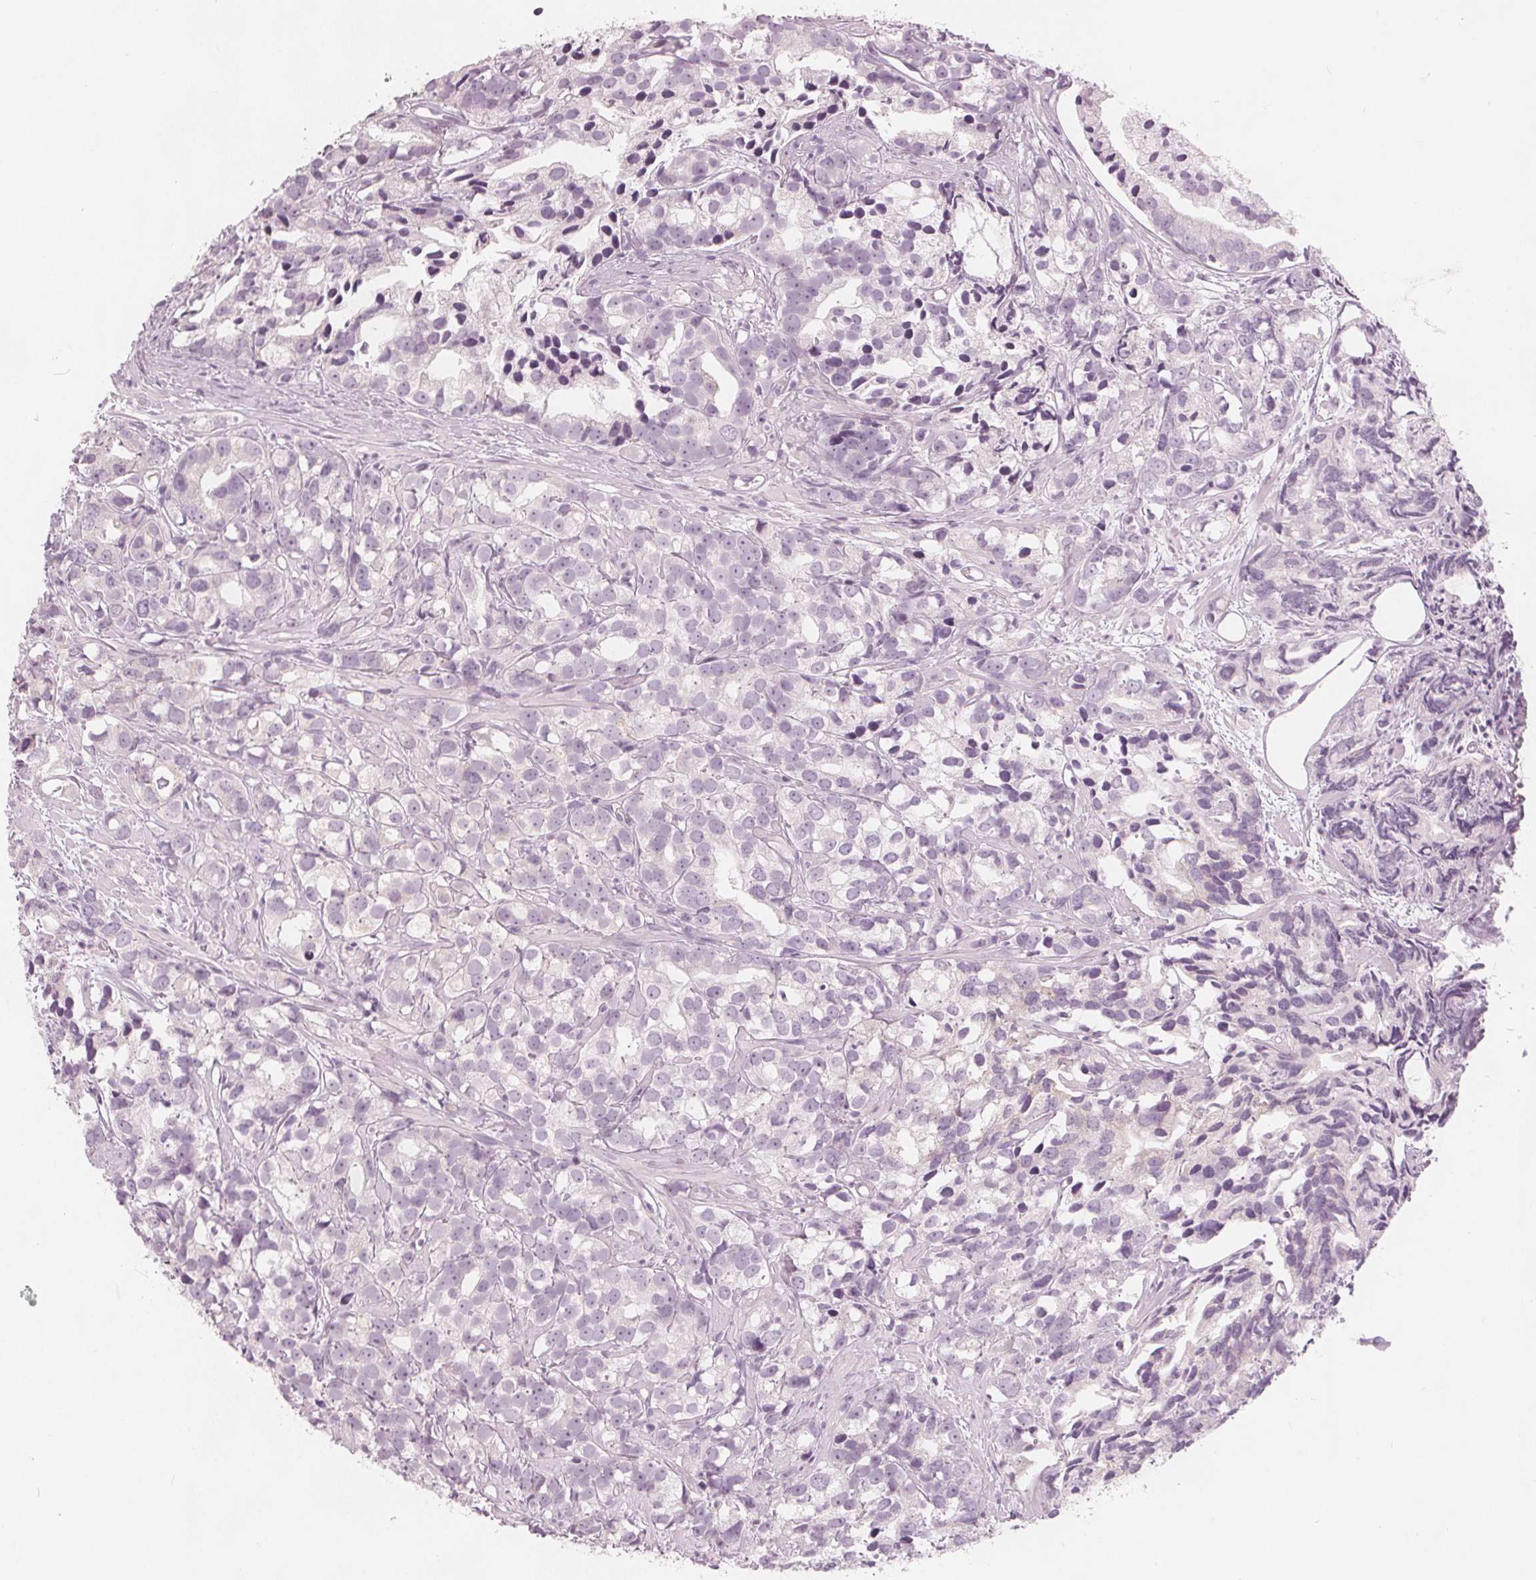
{"staining": {"intensity": "negative", "quantity": "none", "location": "none"}, "tissue": "prostate cancer", "cell_type": "Tumor cells", "image_type": "cancer", "snomed": [{"axis": "morphology", "description": "Adenocarcinoma, High grade"}, {"axis": "topography", "description": "Prostate"}], "caption": "Tumor cells are negative for brown protein staining in prostate cancer.", "gene": "BRSK1", "patient": {"sex": "male", "age": 79}}